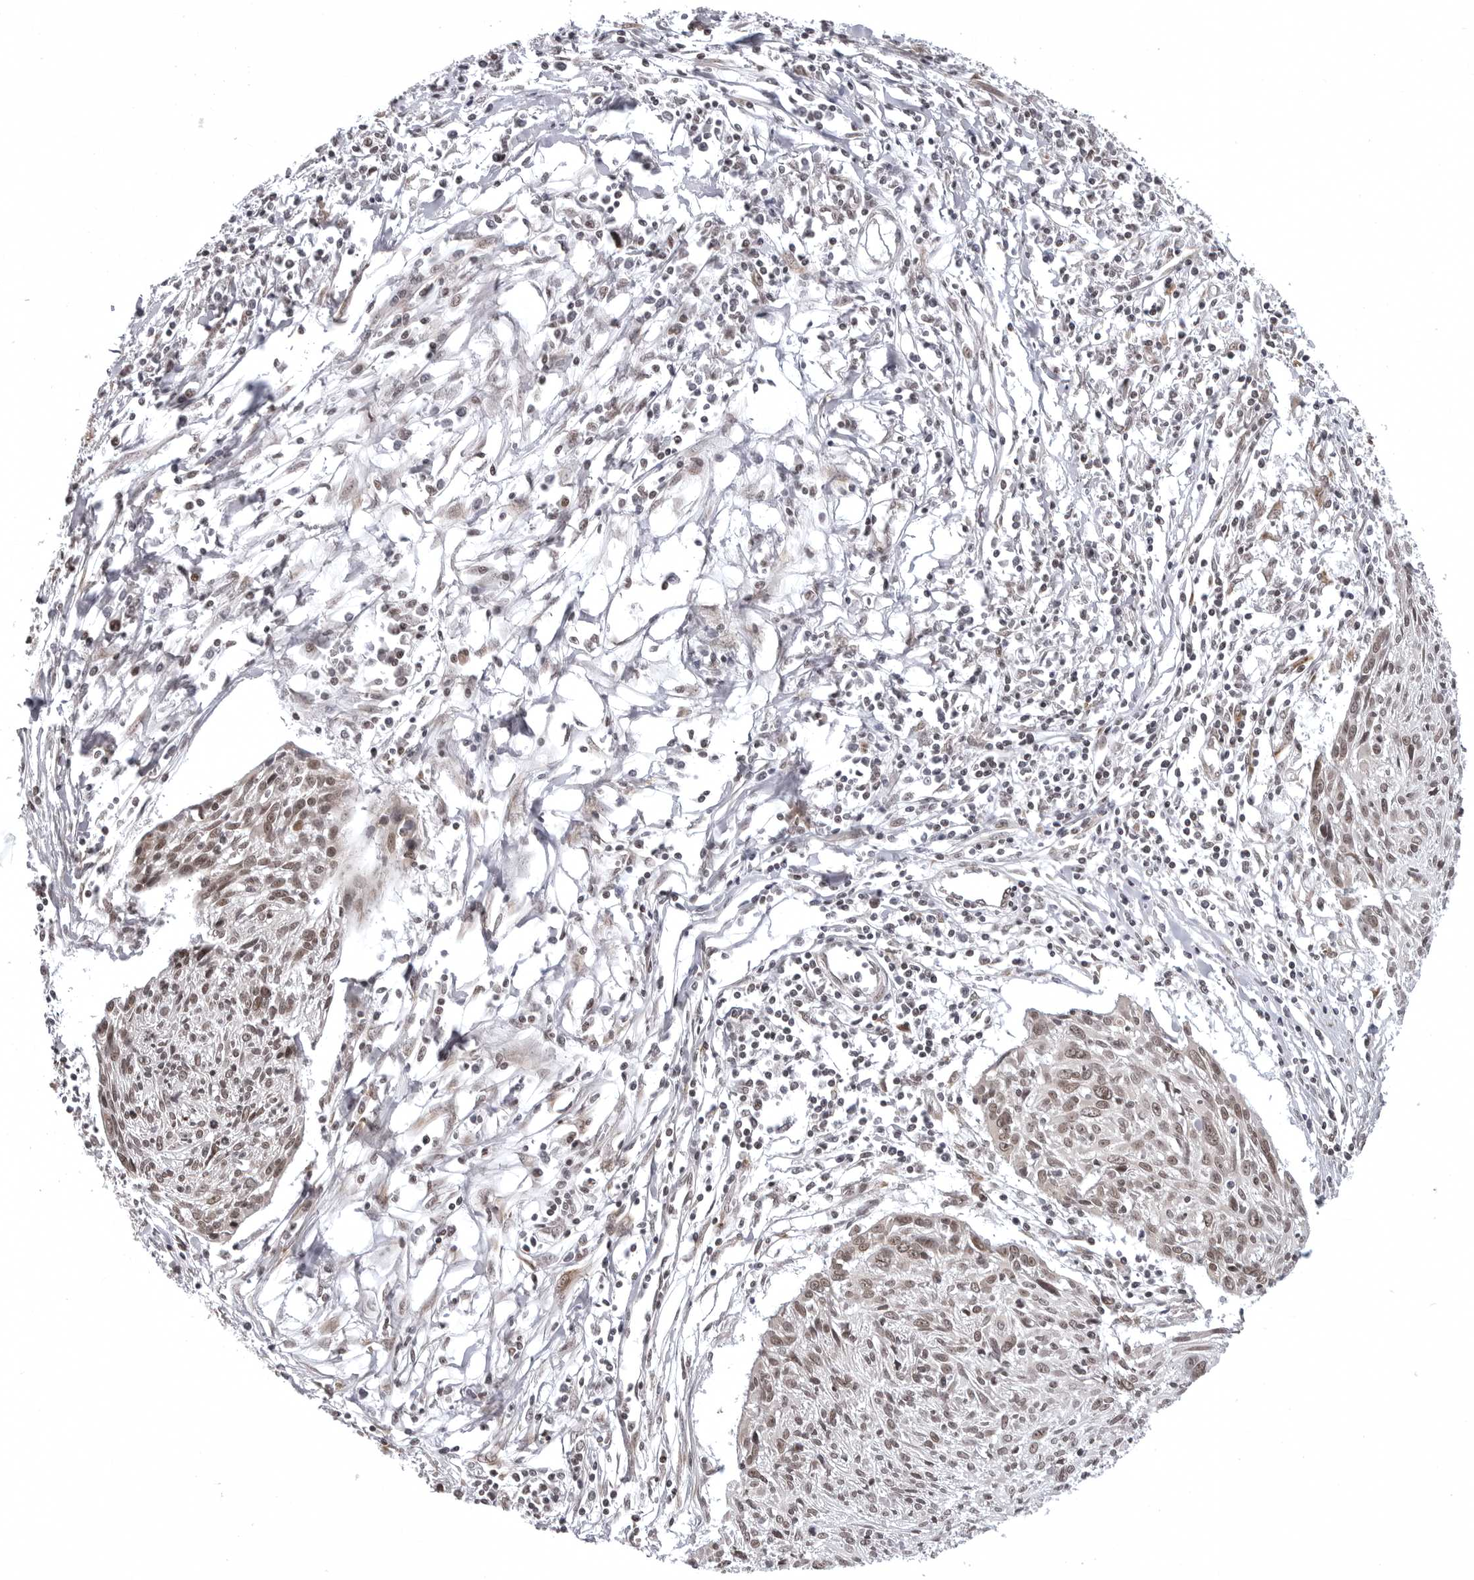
{"staining": {"intensity": "moderate", "quantity": "25%-75%", "location": "nuclear"}, "tissue": "cervical cancer", "cell_type": "Tumor cells", "image_type": "cancer", "snomed": [{"axis": "morphology", "description": "Squamous cell carcinoma, NOS"}, {"axis": "topography", "description": "Cervix"}], "caption": "A brown stain shows moderate nuclear positivity of a protein in cervical cancer (squamous cell carcinoma) tumor cells.", "gene": "PHF3", "patient": {"sex": "female", "age": 51}}